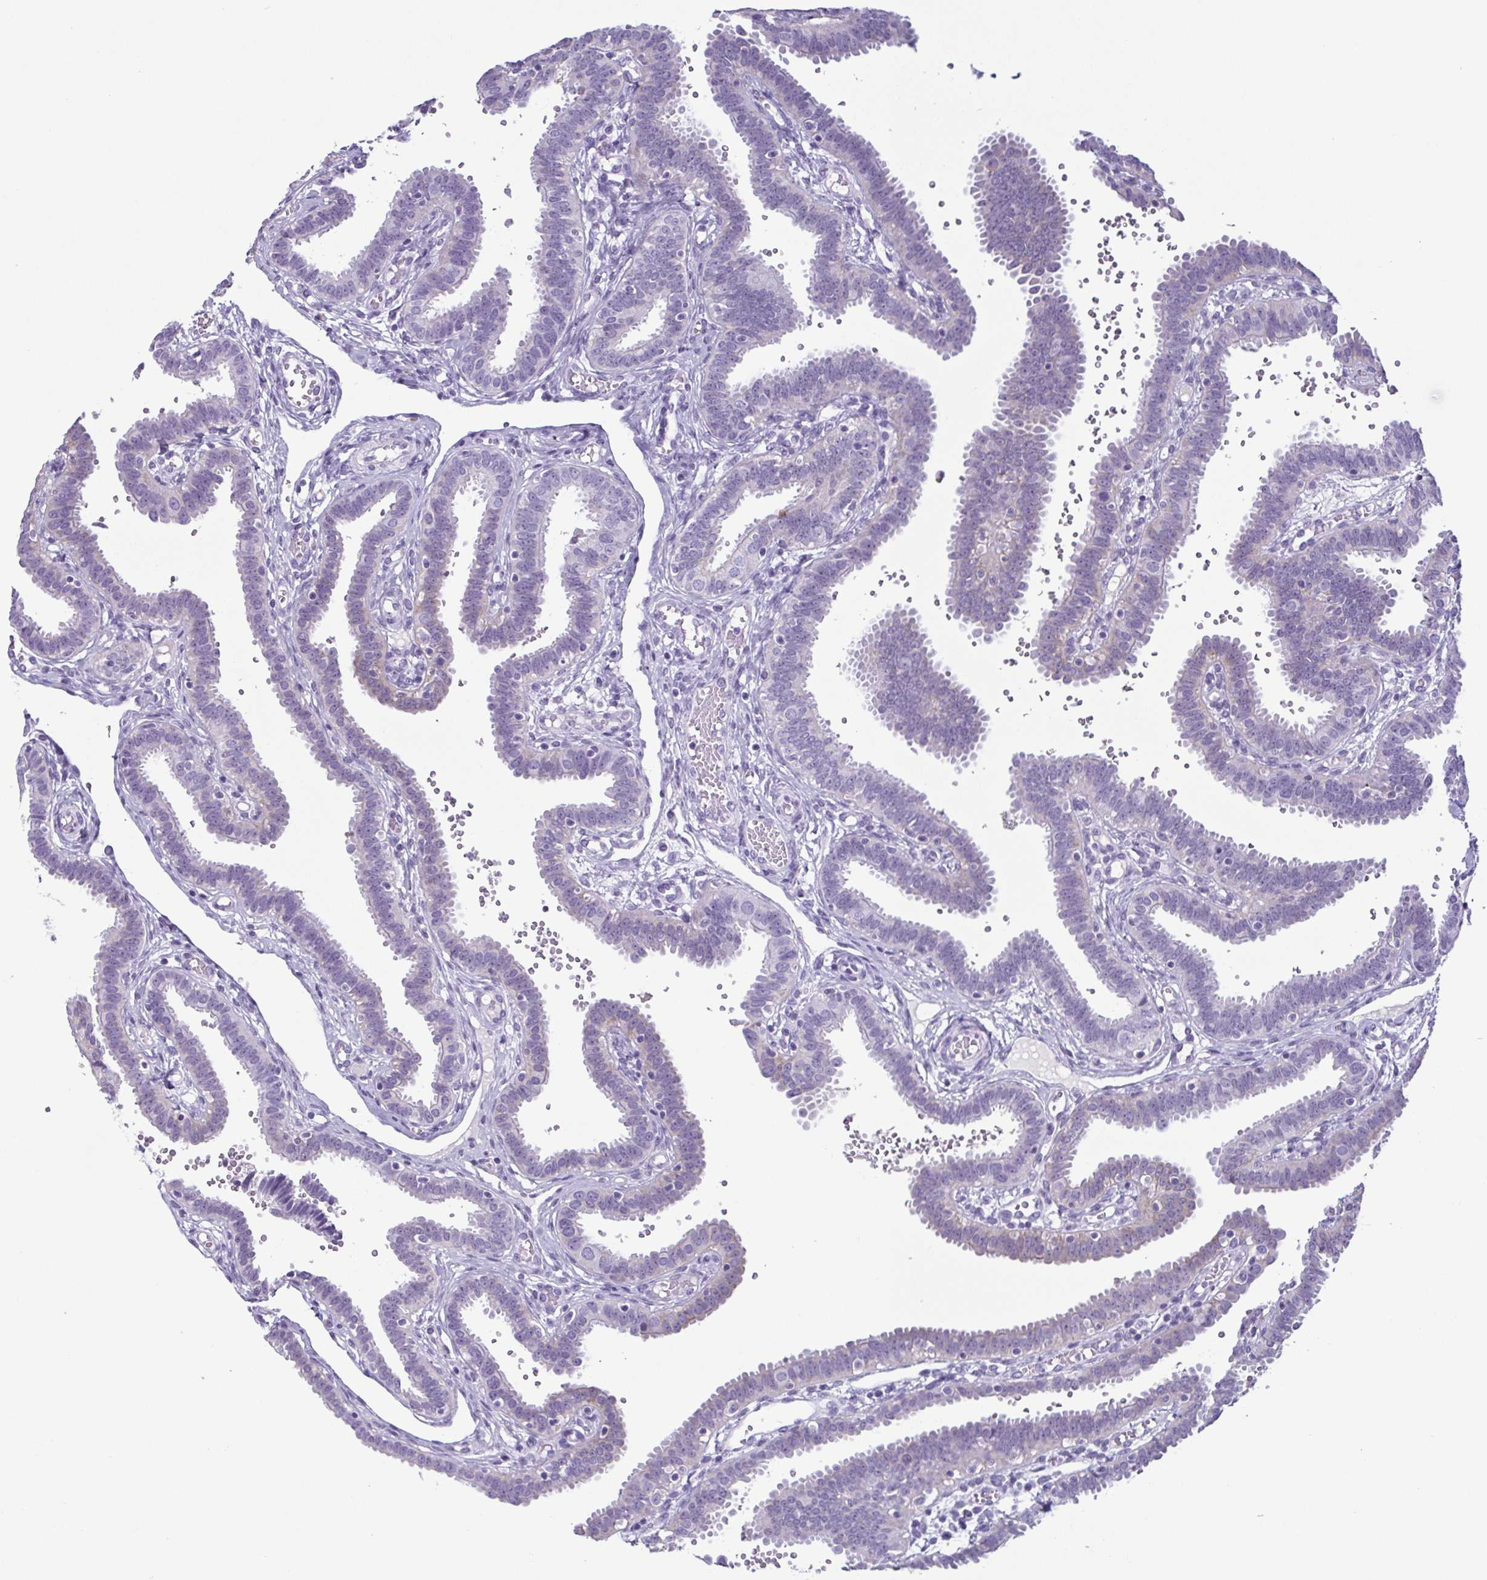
{"staining": {"intensity": "negative", "quantity": "none", "location": "none"}, "tissue": "fallopian tube", "cell_type": "Glandular cells", "image_type": "normal", "snomed": [{"axis": "morphology", "description": "Normal tissue, NOS"}, {"axis": "topography", "description": "Fallopian tube"}], "caption": "Immunohistochemistry histopathology image of benign fallopian tube: human fallopian tube stained with DAB exhibits no significant protein expression in glandular cells. The staining is performed using DAB brown chromogen with nuclei counter-stained in using hematoxylin.", "gene": "KRT10", "patient": {"sex": "female", "age": 37}}